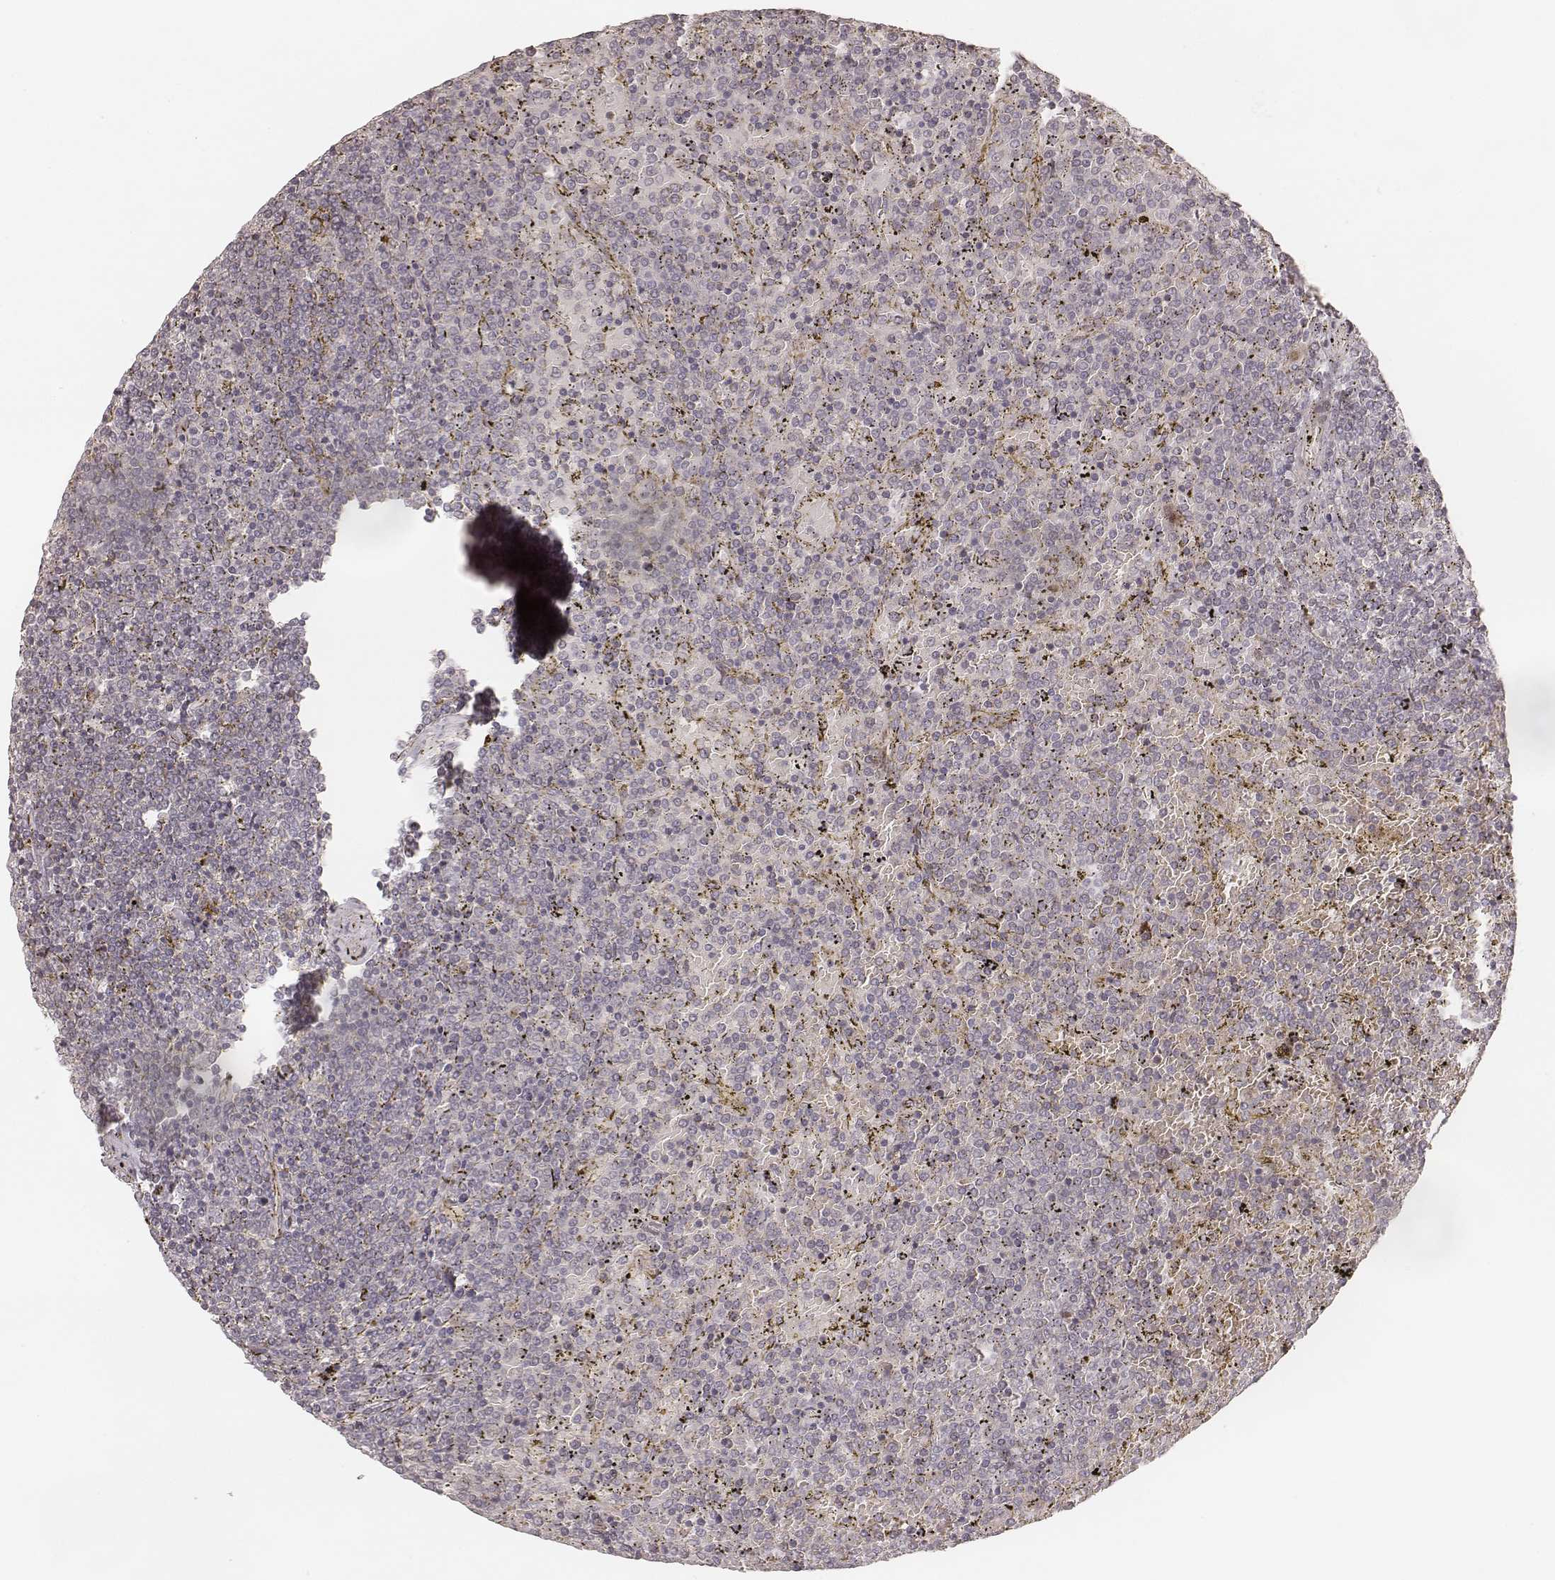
{"staining": {"intensity": "negative", "quantity": "none", "location": "none"}, "tissue": "lymphoma", "cell_type": "Tumor cells", "image_type": "cancer", "snomed": [{"axis": "morphology", "description": "Malignant lymphoma, non-Hodgkin's type, Low grade"}, {"axis": "topography", "description": "Spleen"}], "caption": "Malignant lymphoma, non-Hodgkin's type (low-grade) stained for a protein using immunohistochemistry (IHC) reveals no positivity tumor cells.", "gene": "GORASP2", "patient": {"sex": "female", "age": 77}}